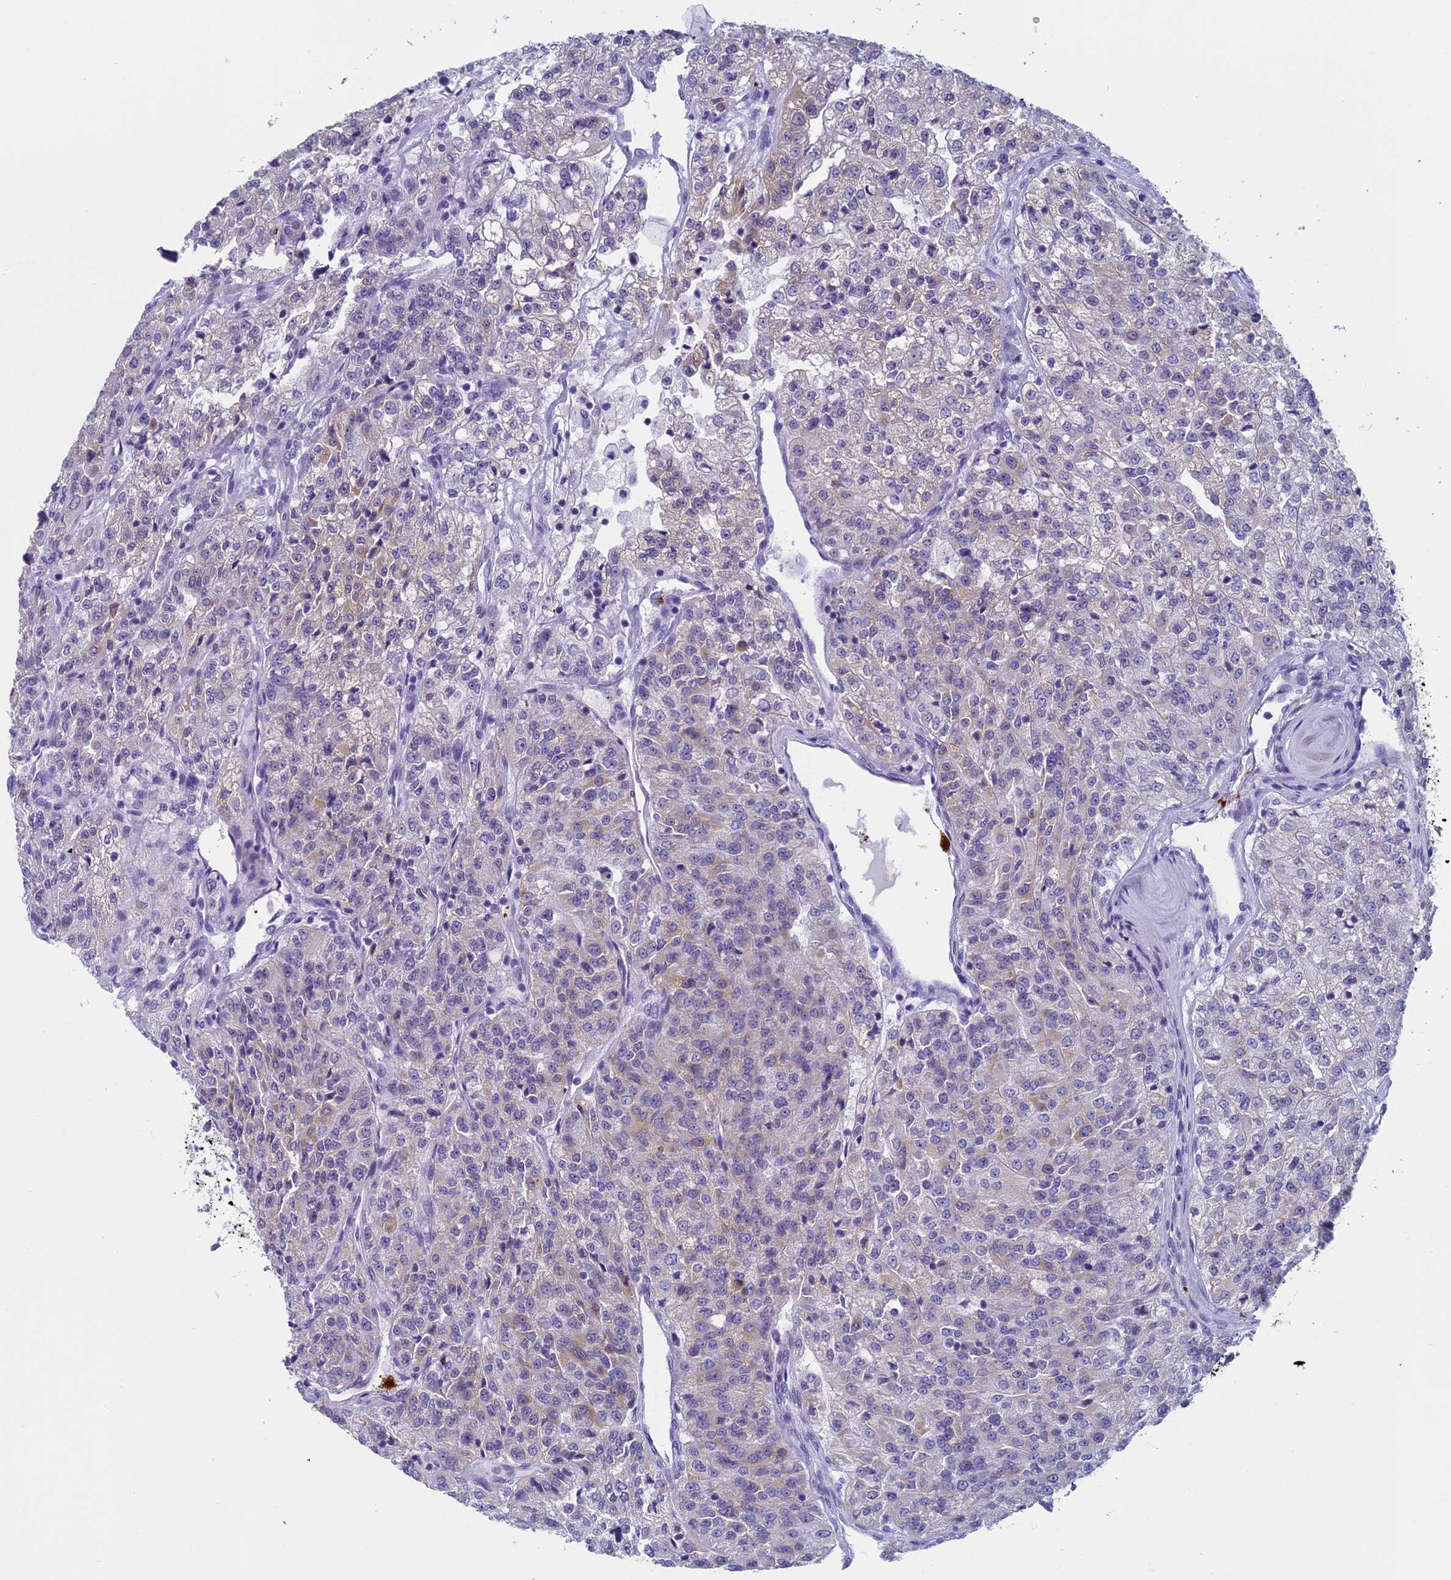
{"staining": {"intensity": "weak", "quantity": "<25%", "location": "cytoplasmic/membranous"}, "tissue": "renal cancer", "cell_type": "Tumor cells", "image_type": "cancer", "snomed": [{"axis": "morphology", "description": "Adenocarcinoma, NOS"}, {"axis": "topography", "description": "Kidney"}], "caption": "High power microscopy image of an immunohistochemistry (IHC) histopathology image of renal cancer, revealing no significant expression in tumor cells.", "gene": "AIFM2", "patient": {"sex": "female", "age": 63}}